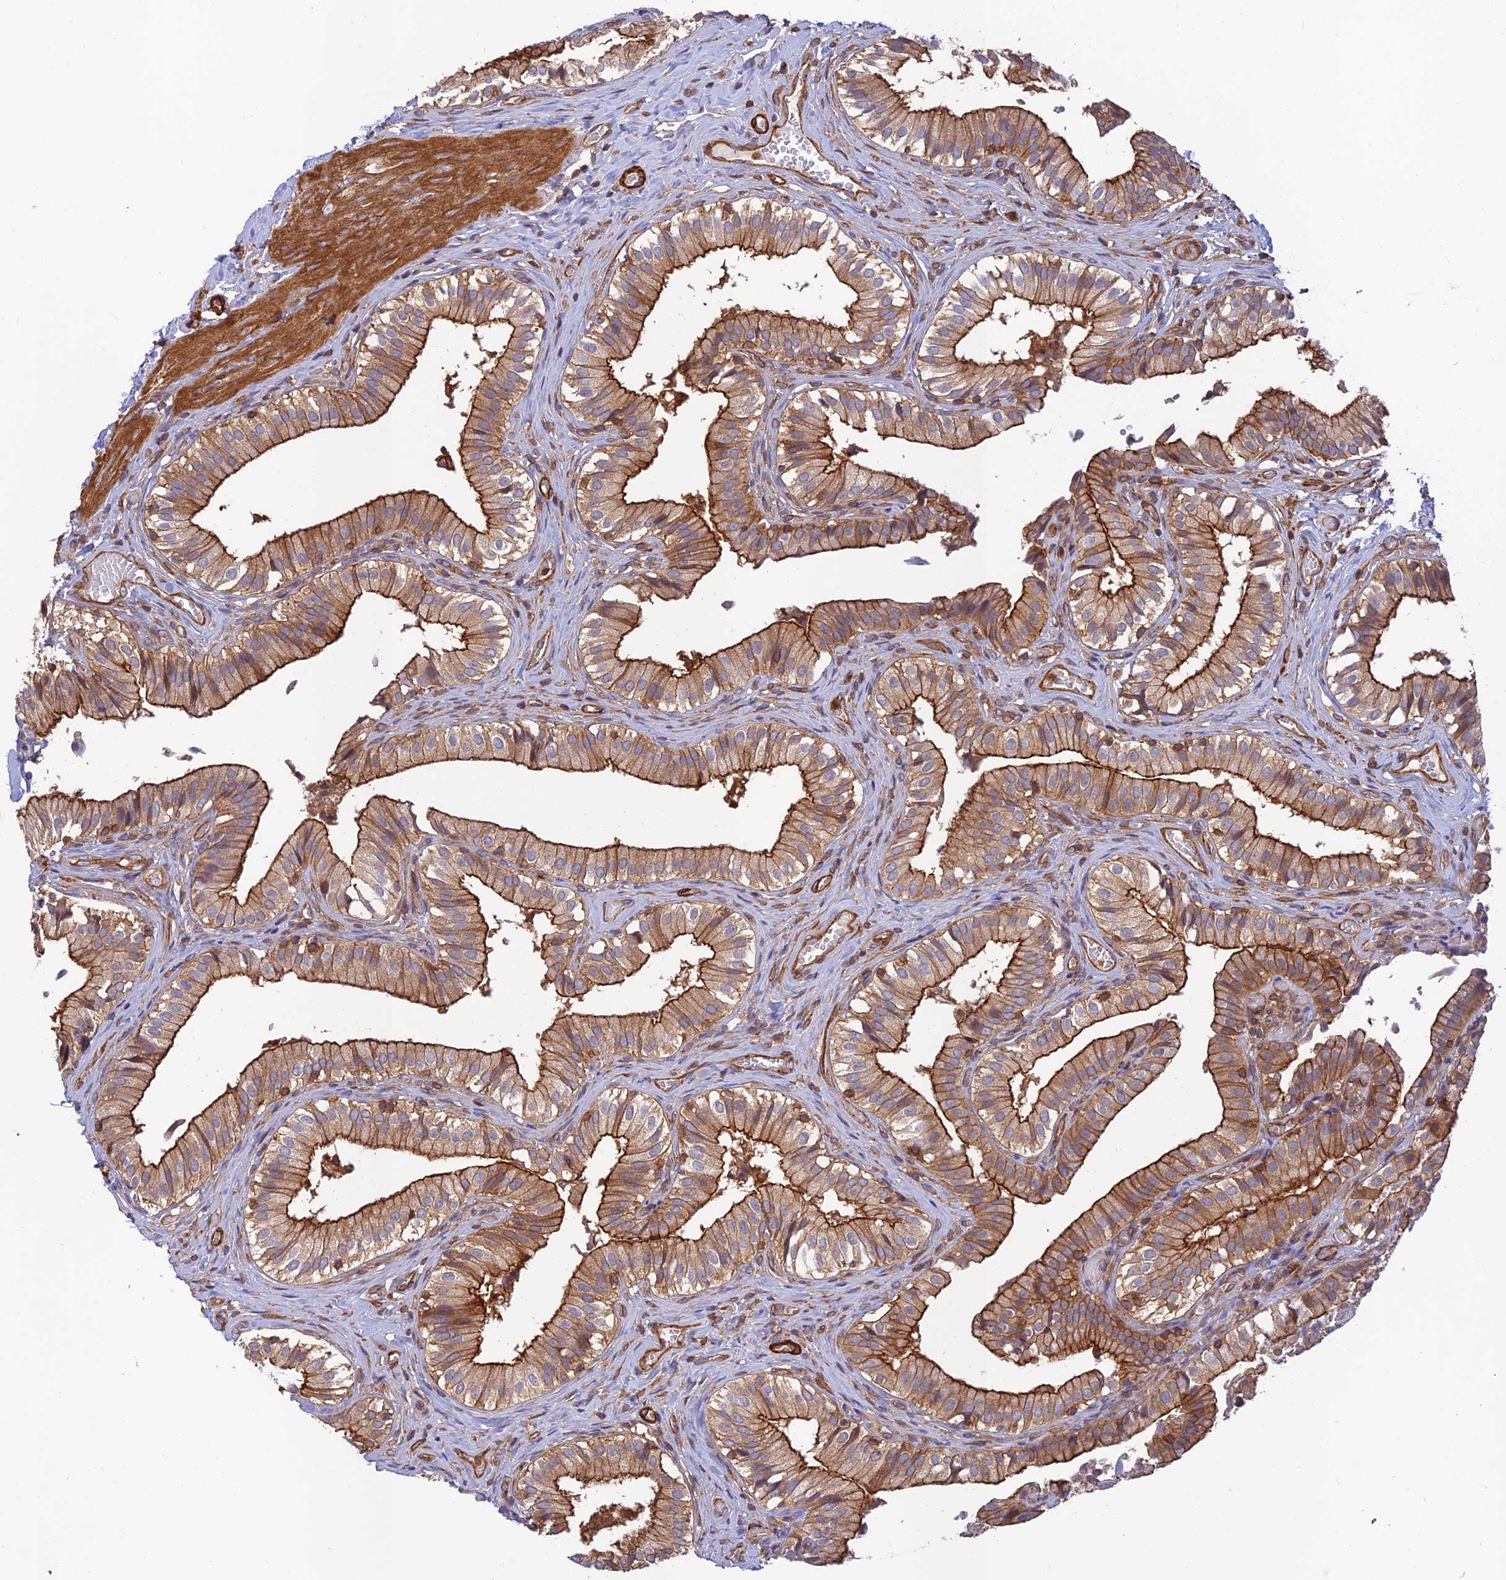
{"staining": {"intensity": "strong", "quantity": ">75%", "location": "cytoplasmic/membranous"}, "tissue": "gallbladder", "cell_type": "Glandular cells", "image_type": "normal", "snomed": [{"axis": "morphology", "description": "Normal tissue, NOS"}, {"axis": "topography", "description": "Gallbladder"}], "caption": "Gallbladder stained for a protein displays strong cytoplasmic/membranous positivity in glandular cells. The staining was performed using DAB (3,3'-diaminobenzidine), with brown indicating positive protein expression. Nuclei are stained blue with hematoxylin.", "gene": "PPP1R12C", "patient": {"sex": "female", "age": 47}}